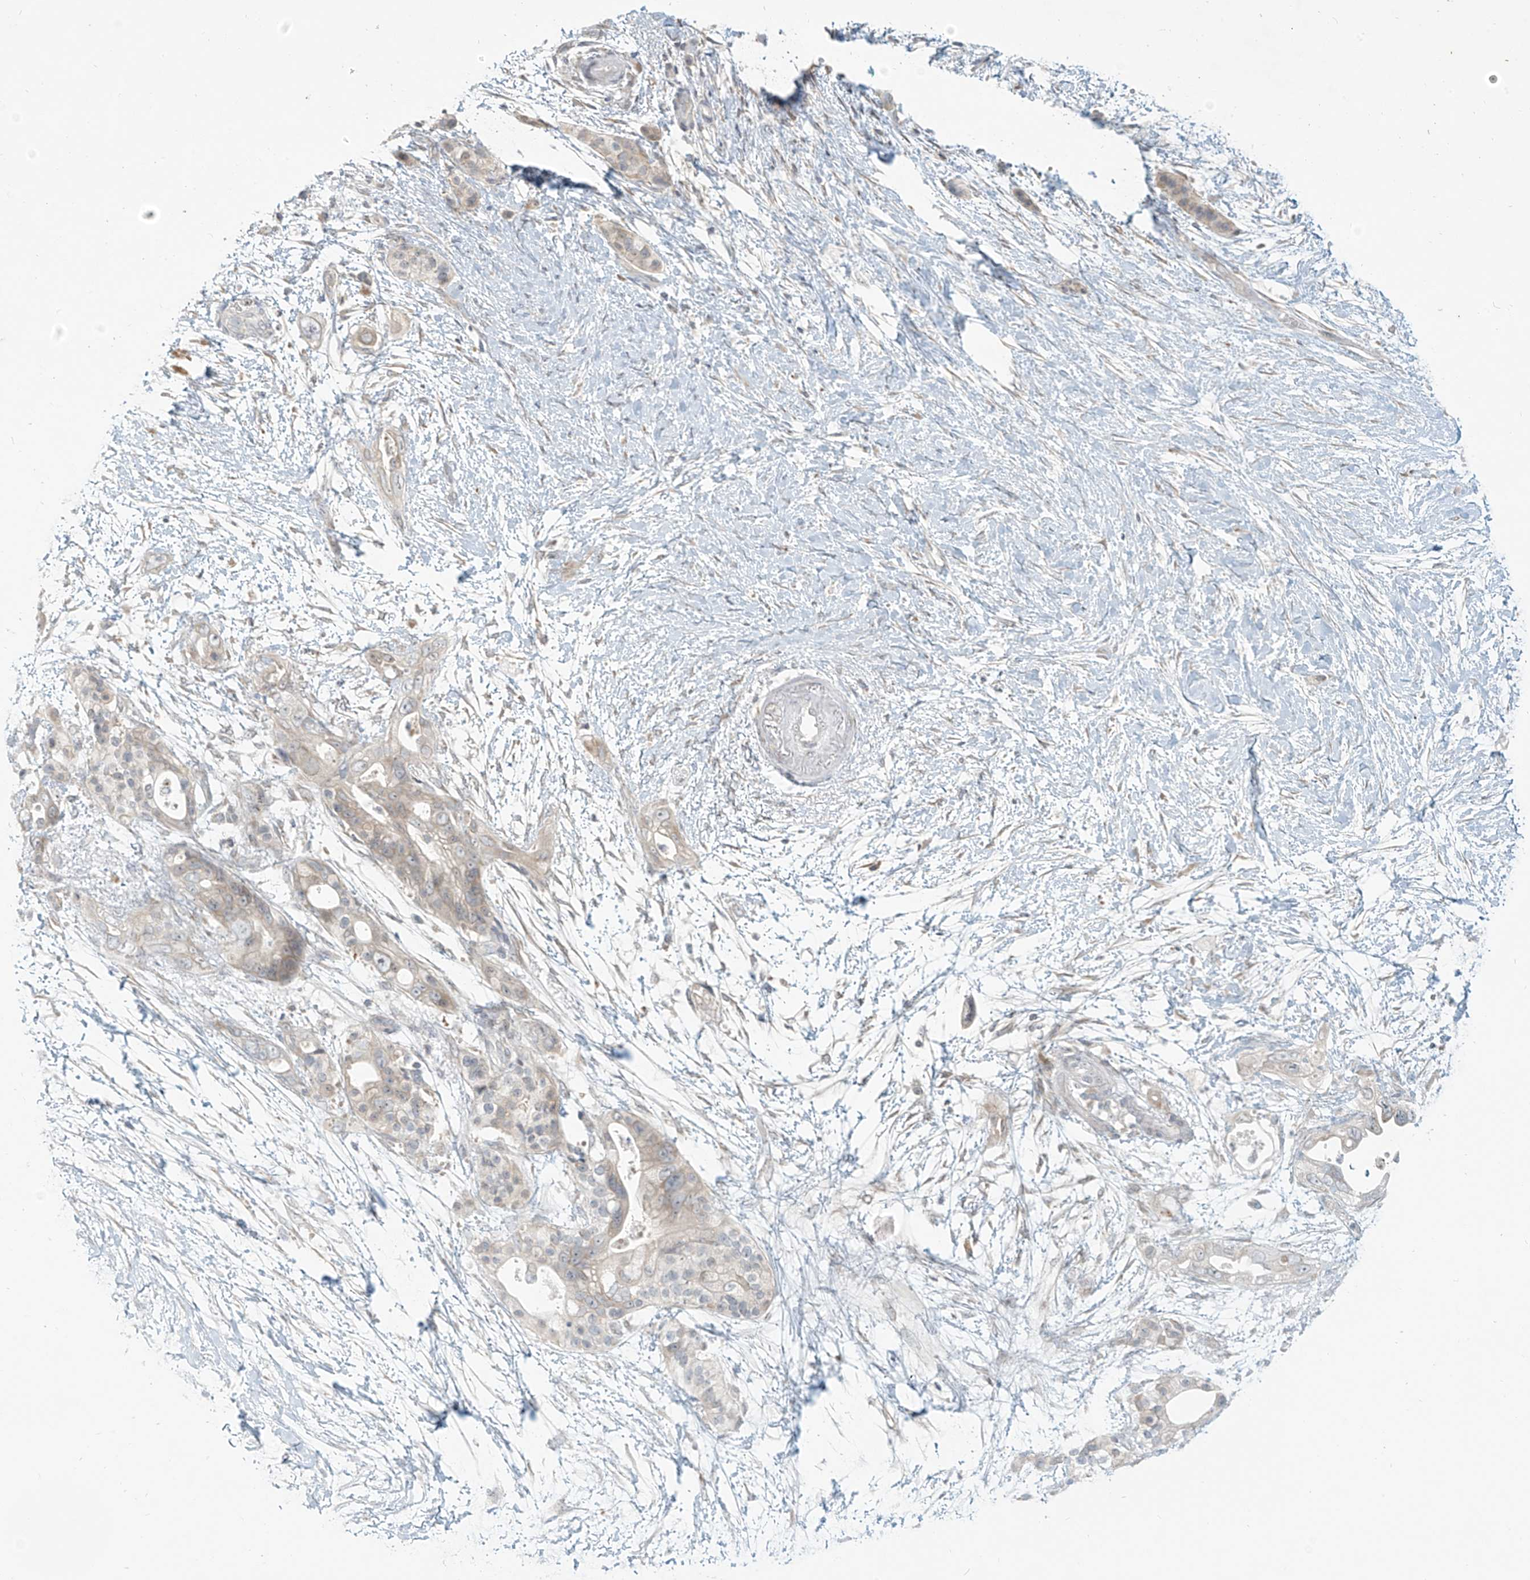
{"staining": {"intensity": "negative", "quantity": "none", "location": "none"}, "tissue": "pancreatic cancer", "cell_type": "Tumor cells", "image_type": "cancer", "snomed": [{"axis": "morphology", "description": "Adenocarcinoma, NOS"}, {"axis": "topography", "description": "Pancreas"}], "caption": "This is an immunohistochemistry (IHC) micrograph of pancreatic adenocarcinoma. There is no expression in tumor cells.", "gene": "C2orf42", "patient": {"sex": "male", "age": 53}}